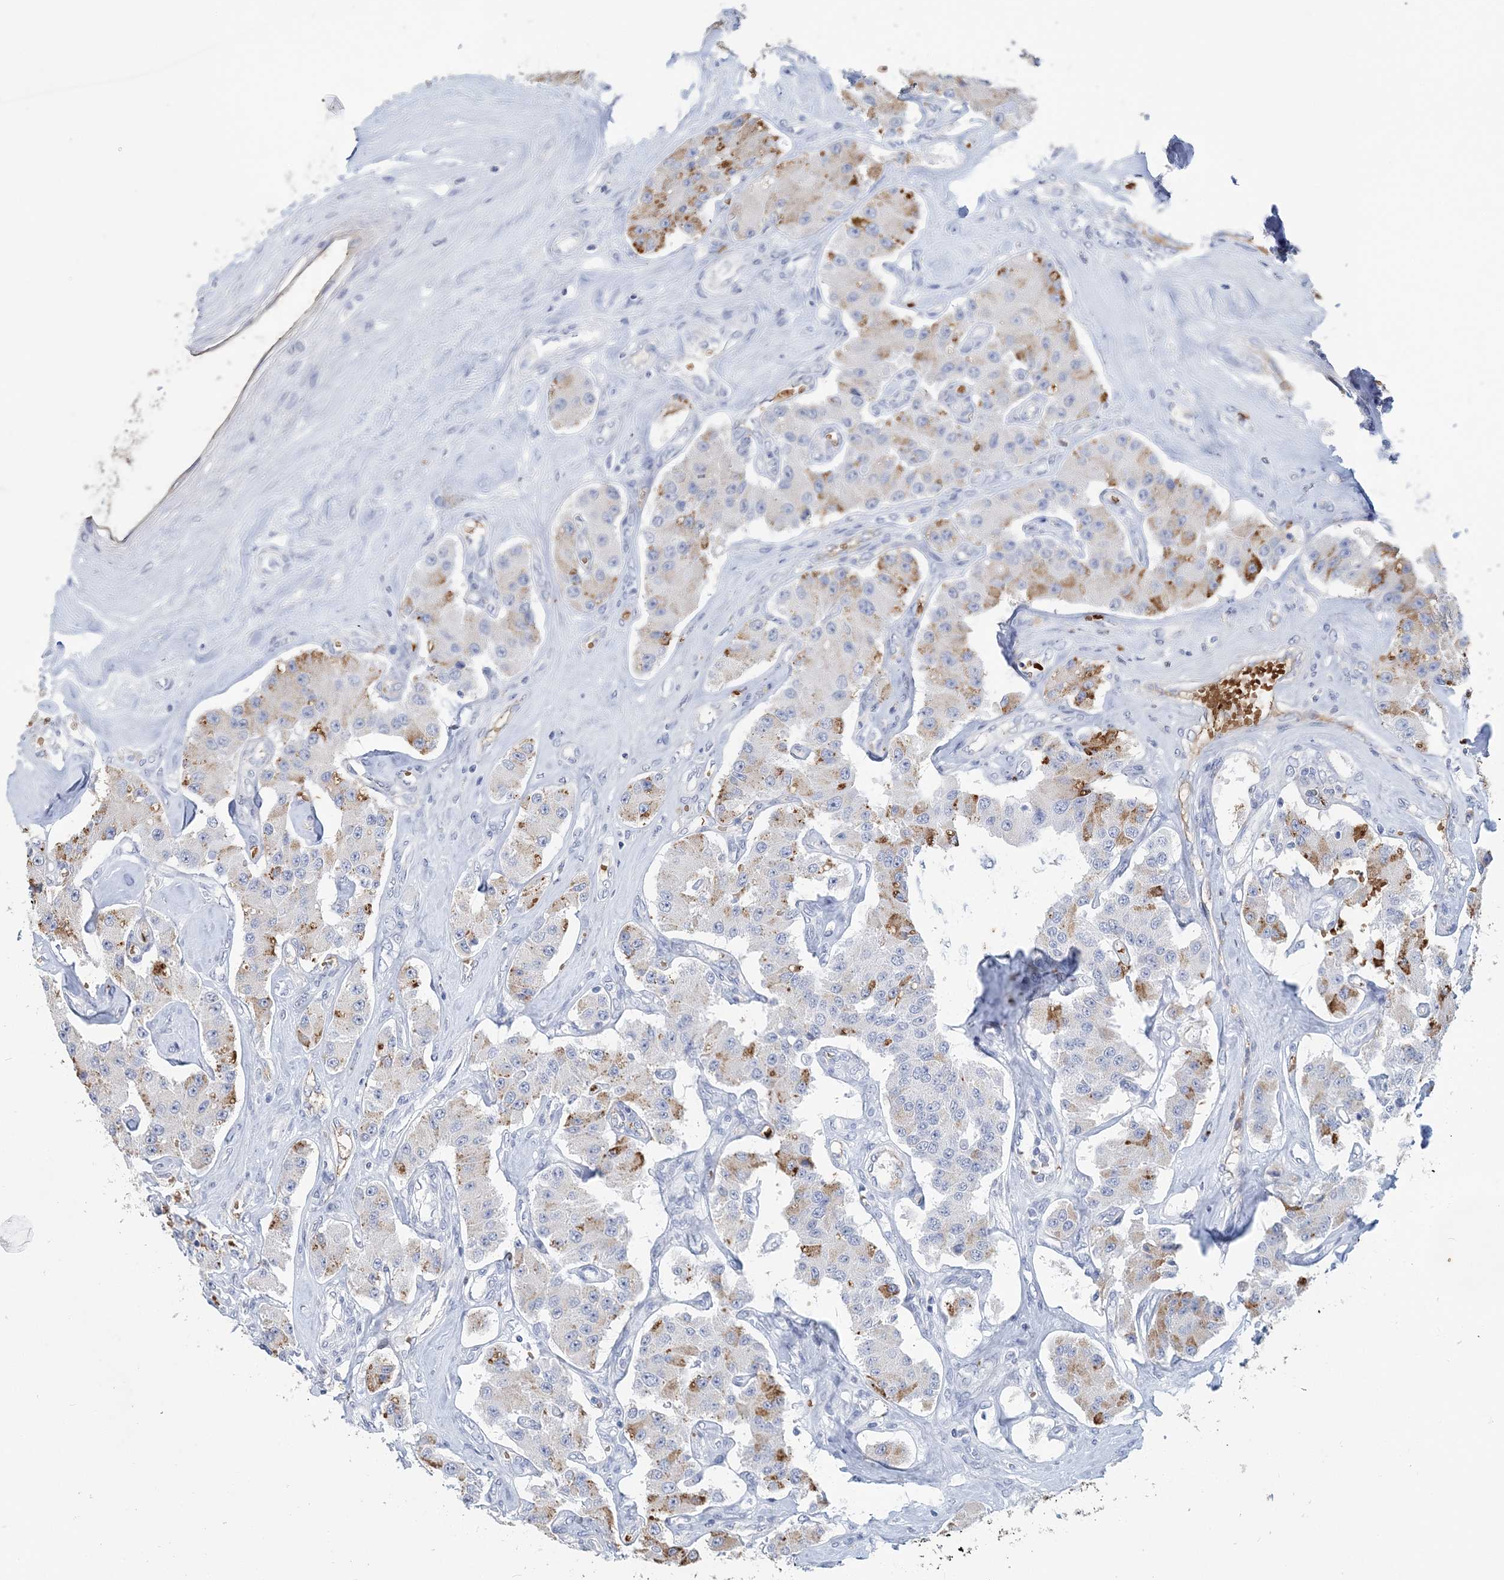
{"staining": {"intensity": "moderate", "quantity": "<25%", "location": "cytoplasmic/membranous"}, "tissue": "carcinoid", "cell_type": "Tumor cells", "image_type": "cancer", "snomed": [{"axis": "morphology", "description": "Carcinoid, malignant, NOS"}, {"axis": "topography", "description": "Pancreas"}], "caption": "Moderate cytoplasmic/membranous staining for a protein is seen in about <25% of tumor cells of carcinoid (malignant) using IHC.", "gene": "HBD", "patient": {"sex": "male", "age": 41}}